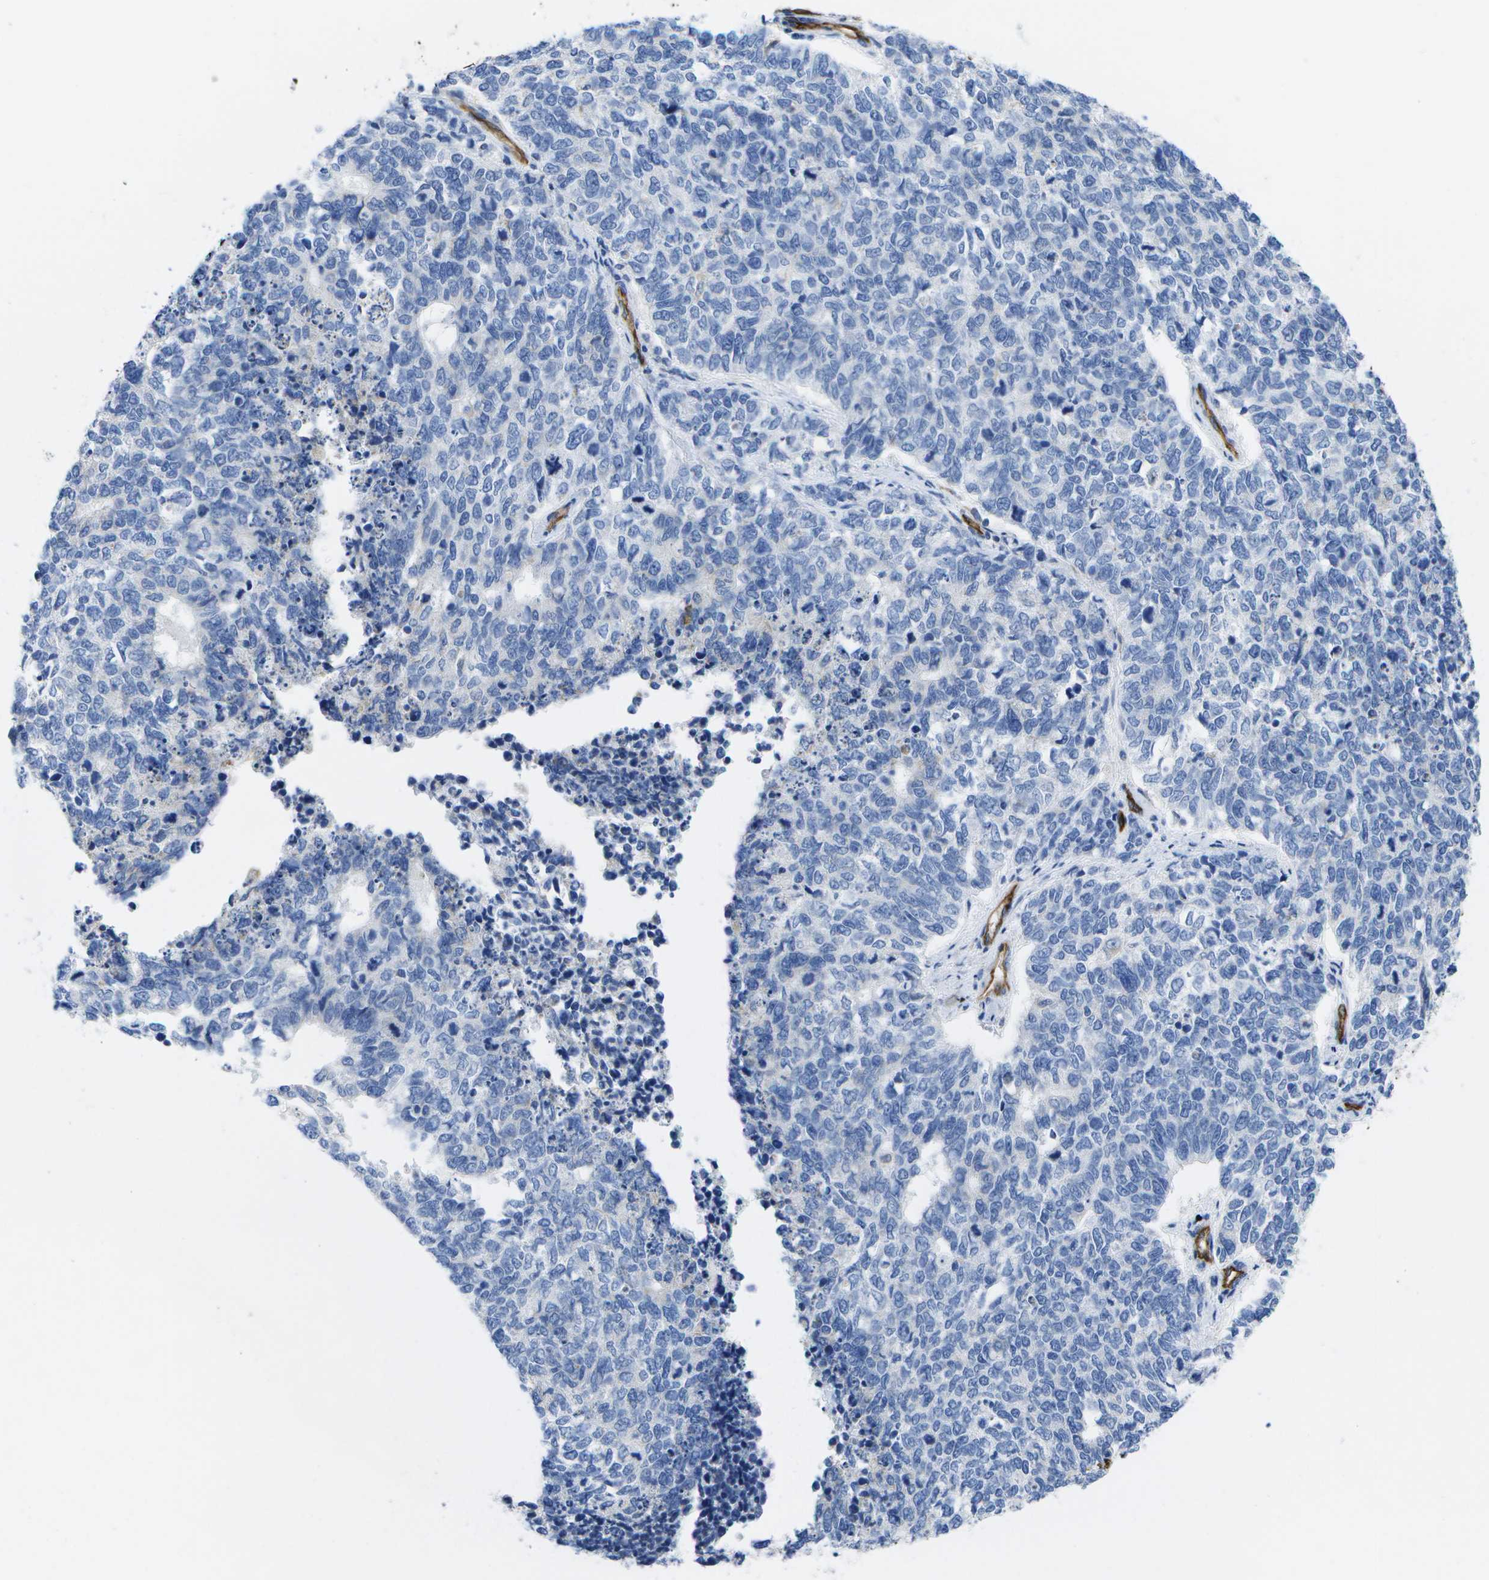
{"staining": {"intensity": "negative", "quantity": "none", "location": "none"}, "tissue": "cervical cancer", "cell_type": "Tumor cells", "image_type": "cancer", "snomed": [{"axis": "morphology", "description": "Squamous cell carcinoma, NOS"}, {"axis": "topography", "description": "Cervix"}], "caption": "Human cervical cancer (squamous cell carcinoma) stained for a protein using immunohistochemistry exhibits no expression in tumor cells.", "gene": "DYSF", "patient": {"sex": "female", "age": 63}}